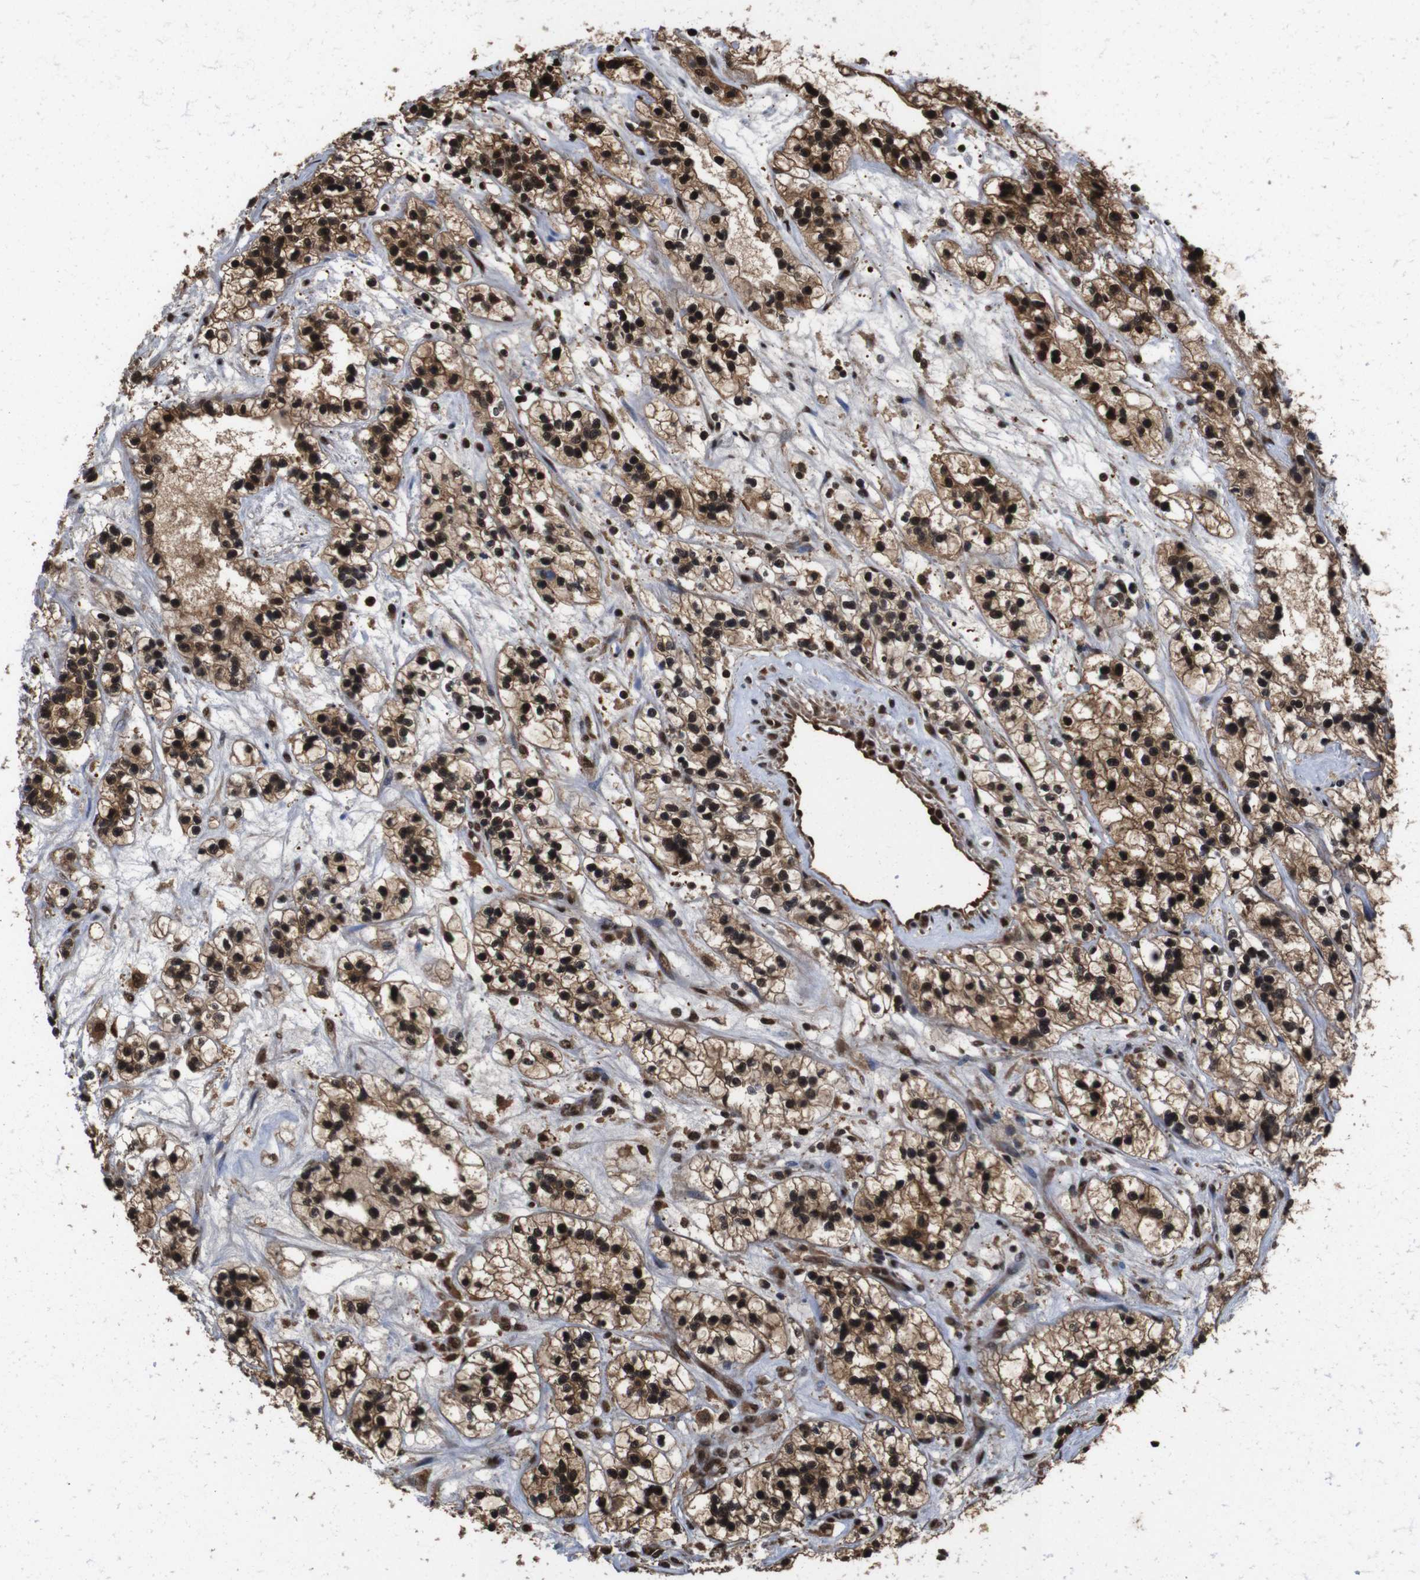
{"staining": {"intensity": "moderate", "quantity": ">75%", "location": "cytoplasmic/membranous,nuclear"}, "tissue": "renal cancer", "cell_type": "Tumor cells", "image_type": "cancer", "snomed": [{"axis": "morphology", "description": "Adenocarcinoma, NOS"}, {"axis": "topography", "description": "Kidney"}], "caption": "The micrograph exhibits staining of adenocarcinoma (renal), revealing moderate cytoplasmic/membranous and nuclear protein staining (brown color) within tumor cells.", "gene": "VCP", "patient": {"sex": "female", "age": 57}}